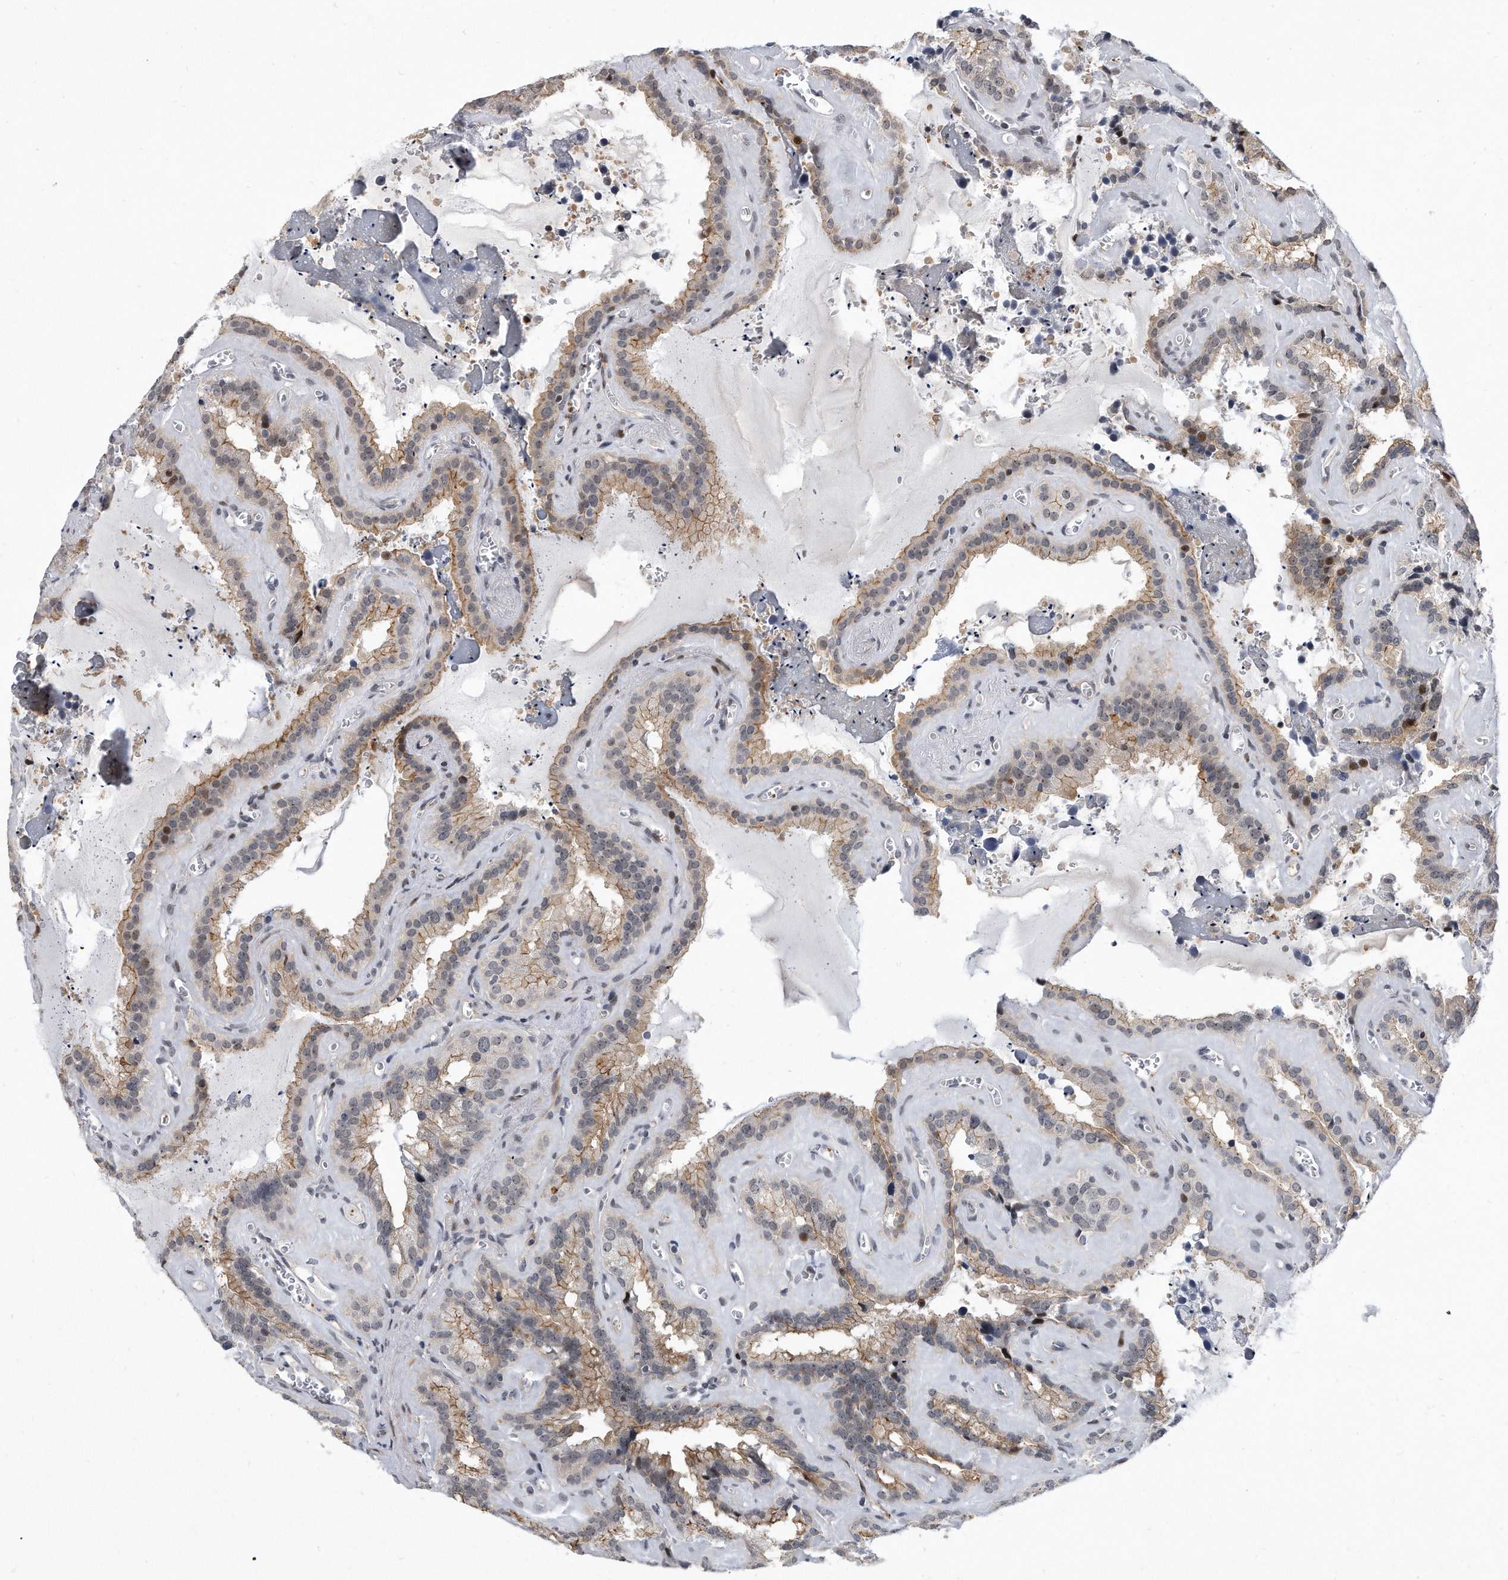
{"staining": {"intensity": "moderate", "quantity": "25%-75%", "location": "cytoplasmic/membranous"}, "tissue": "seminal vesicle", "cell_type": "Glandular cells", "image_type": "normal", "snomed": [{"axis": "morphology", "description": "Normal tissue, NOS"}, {"axis": "topography", "description": "Prostate"}, {"axis": "topography", "description": "Seminal veicle"}], "caption": "IHC histopathology image of benign seminal vesicle: human seminal vesicle stained using immunohistochemistry displays medium levels of moderate protein expression localized specifically in the cytoplasmic/membranous of glandular cells, appearing as a cytoplasmic/membranous brown color.", "gene": "PGBD2", "patient": {"sex": "male", "age": 59}}